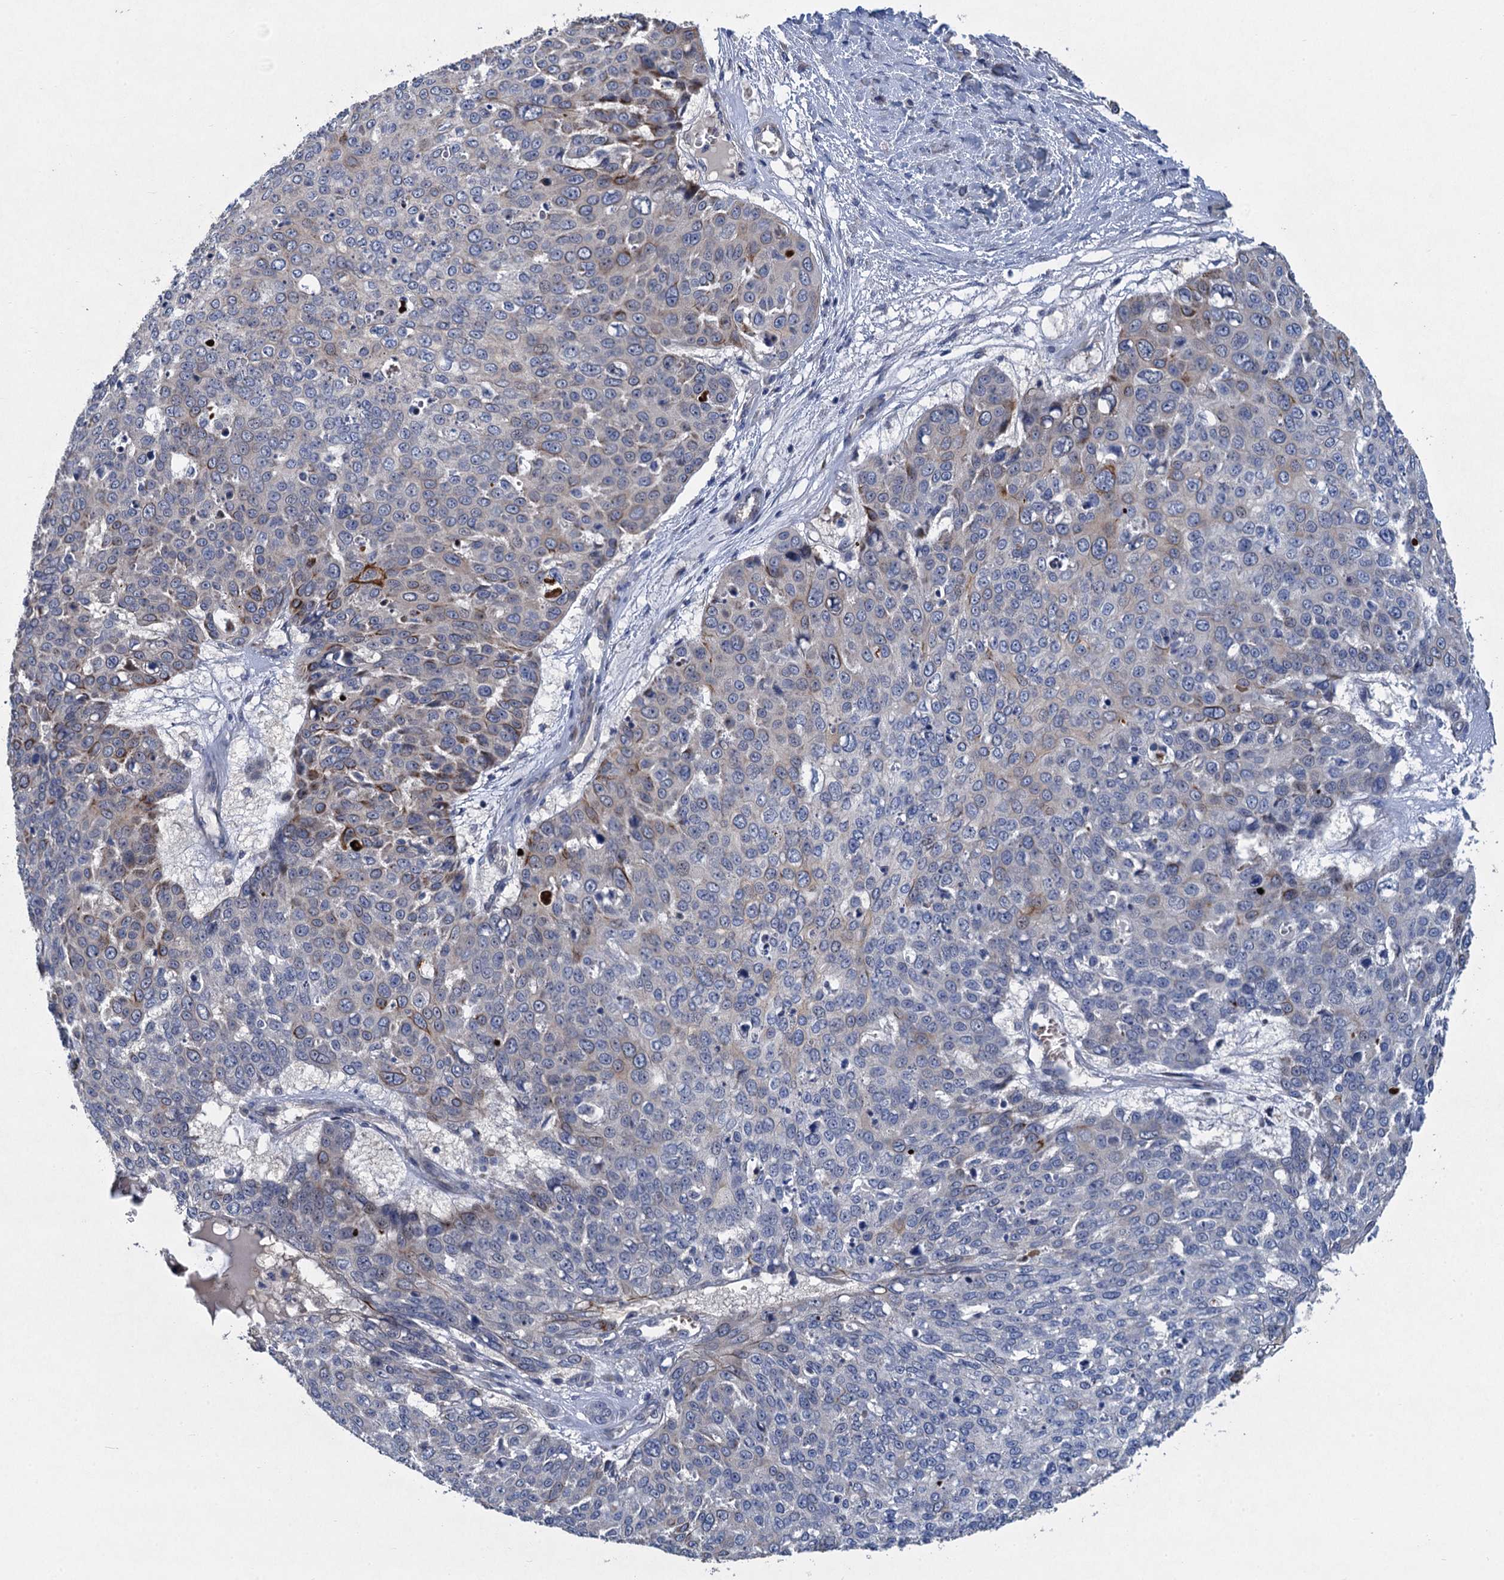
{"staining": {"intensity": "moderate", "quantity": "<25%", "location": "cytoplasmic/membranous"}, "tissue": "skin cancer", "cell_type": "Tumor cells", "image_type": "cancer", "snomed": [{"axis": "morphology", "description": "Squamous cell carcinoma, NOS"}, {"axis": "topography", "description": "Skin"}], "caption": "Skin squamous cell carcinoma stained with a brown dye demonstrates moderate cytoplasmic/membranous positive positivity in about <25% of tumor cells.", "gene": "TRAF7", "patient": {"sex": "male", "age": 71}}